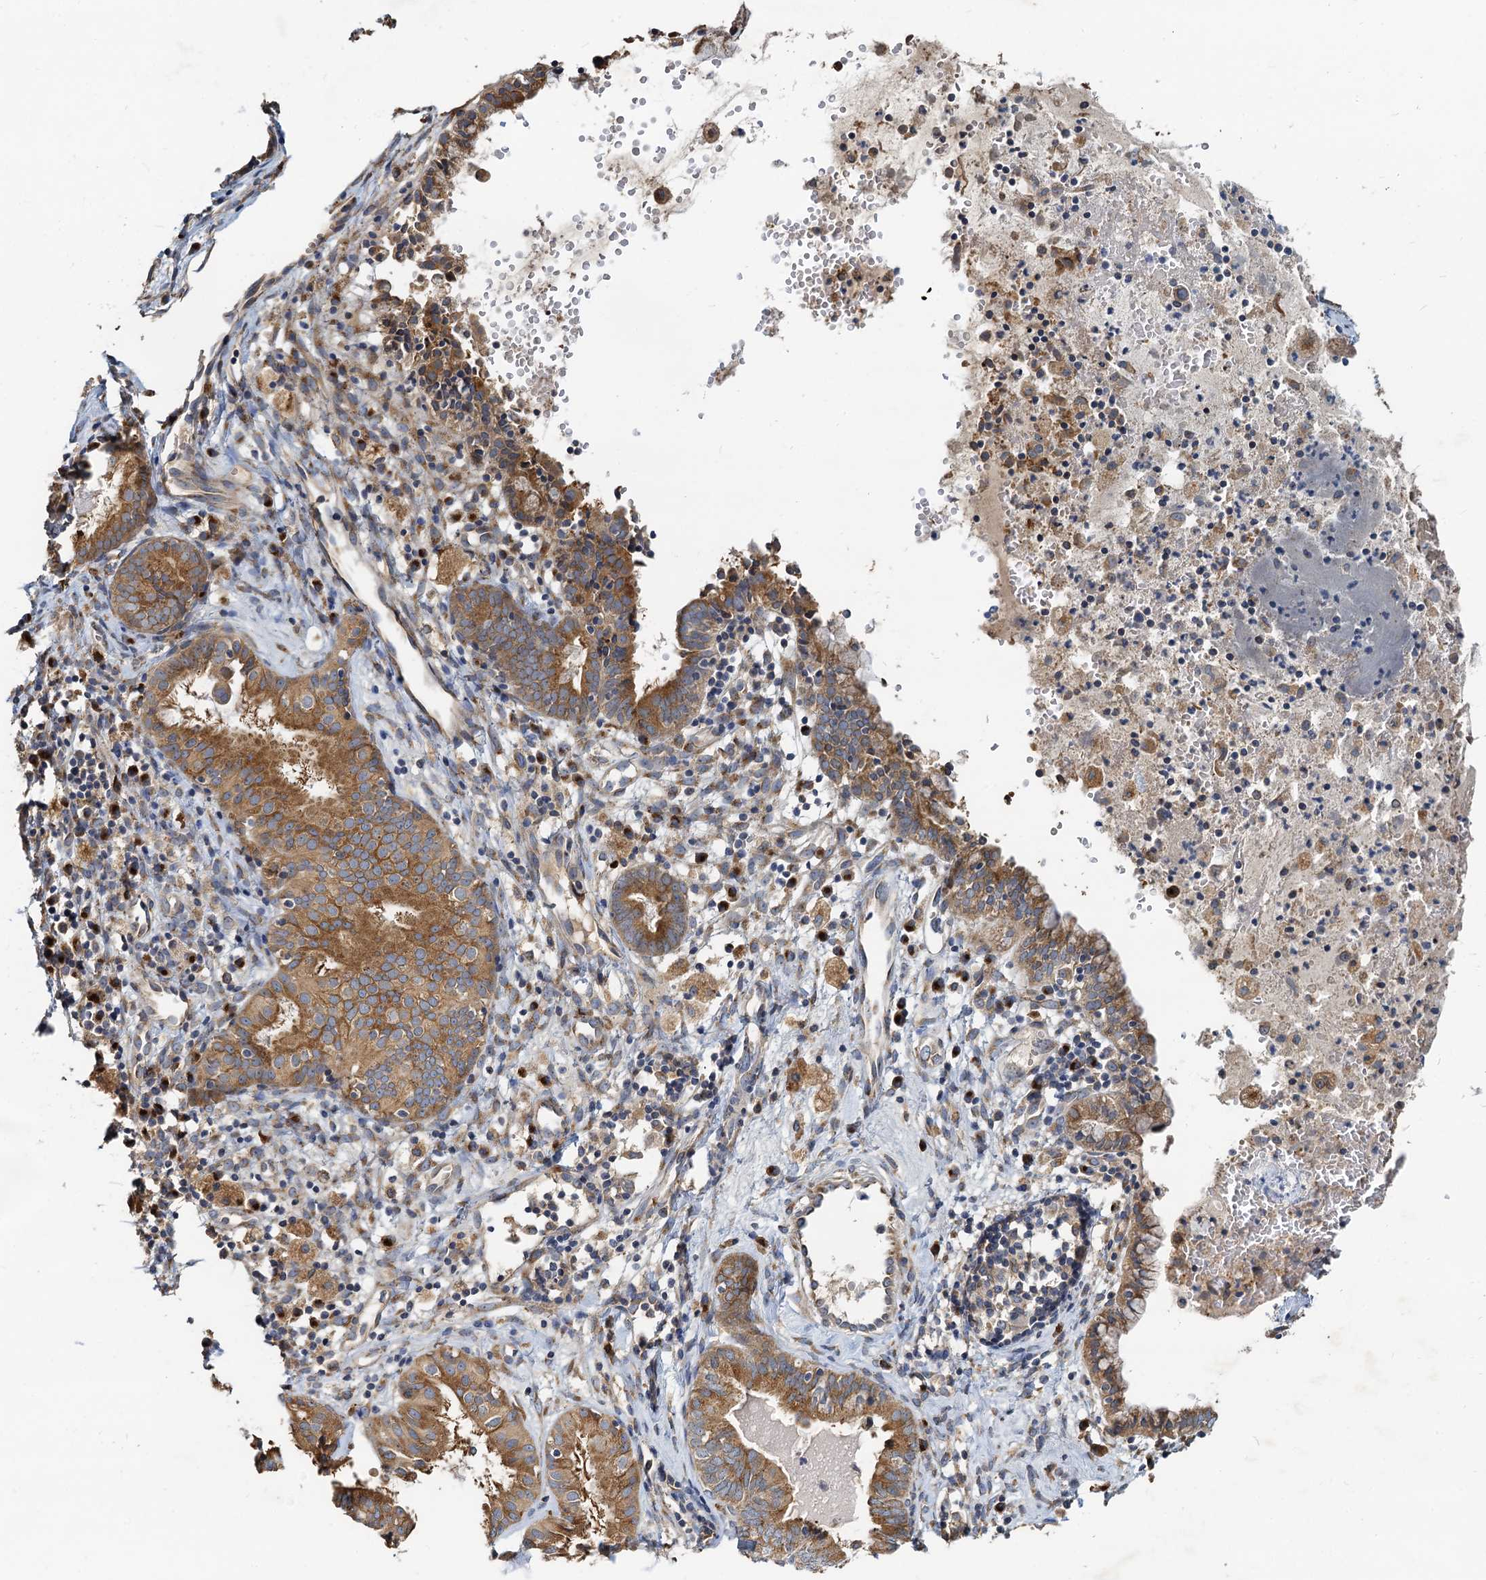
{"staining": {"intensity": "moderate", "quantity": "<25%", "location": "cytoplasmic/membranous"}, "tissue": "endometrial cancer", "cell_type": "Tumor cells", "image_type": "cancer", "snomed": [{"axis": "morphology", "description": "Adenocarcinoma, NOS"}, {"axis": "topography", "description": "Endometrium"}], "caption": "An image of adenocarcinoma (endometrial) stained for a protein shows moderate cytoplasmic/membranous brown staining in tumor cells.", "gene": "NKAPD1", "patient": {"sex": "female", "age": 79}}